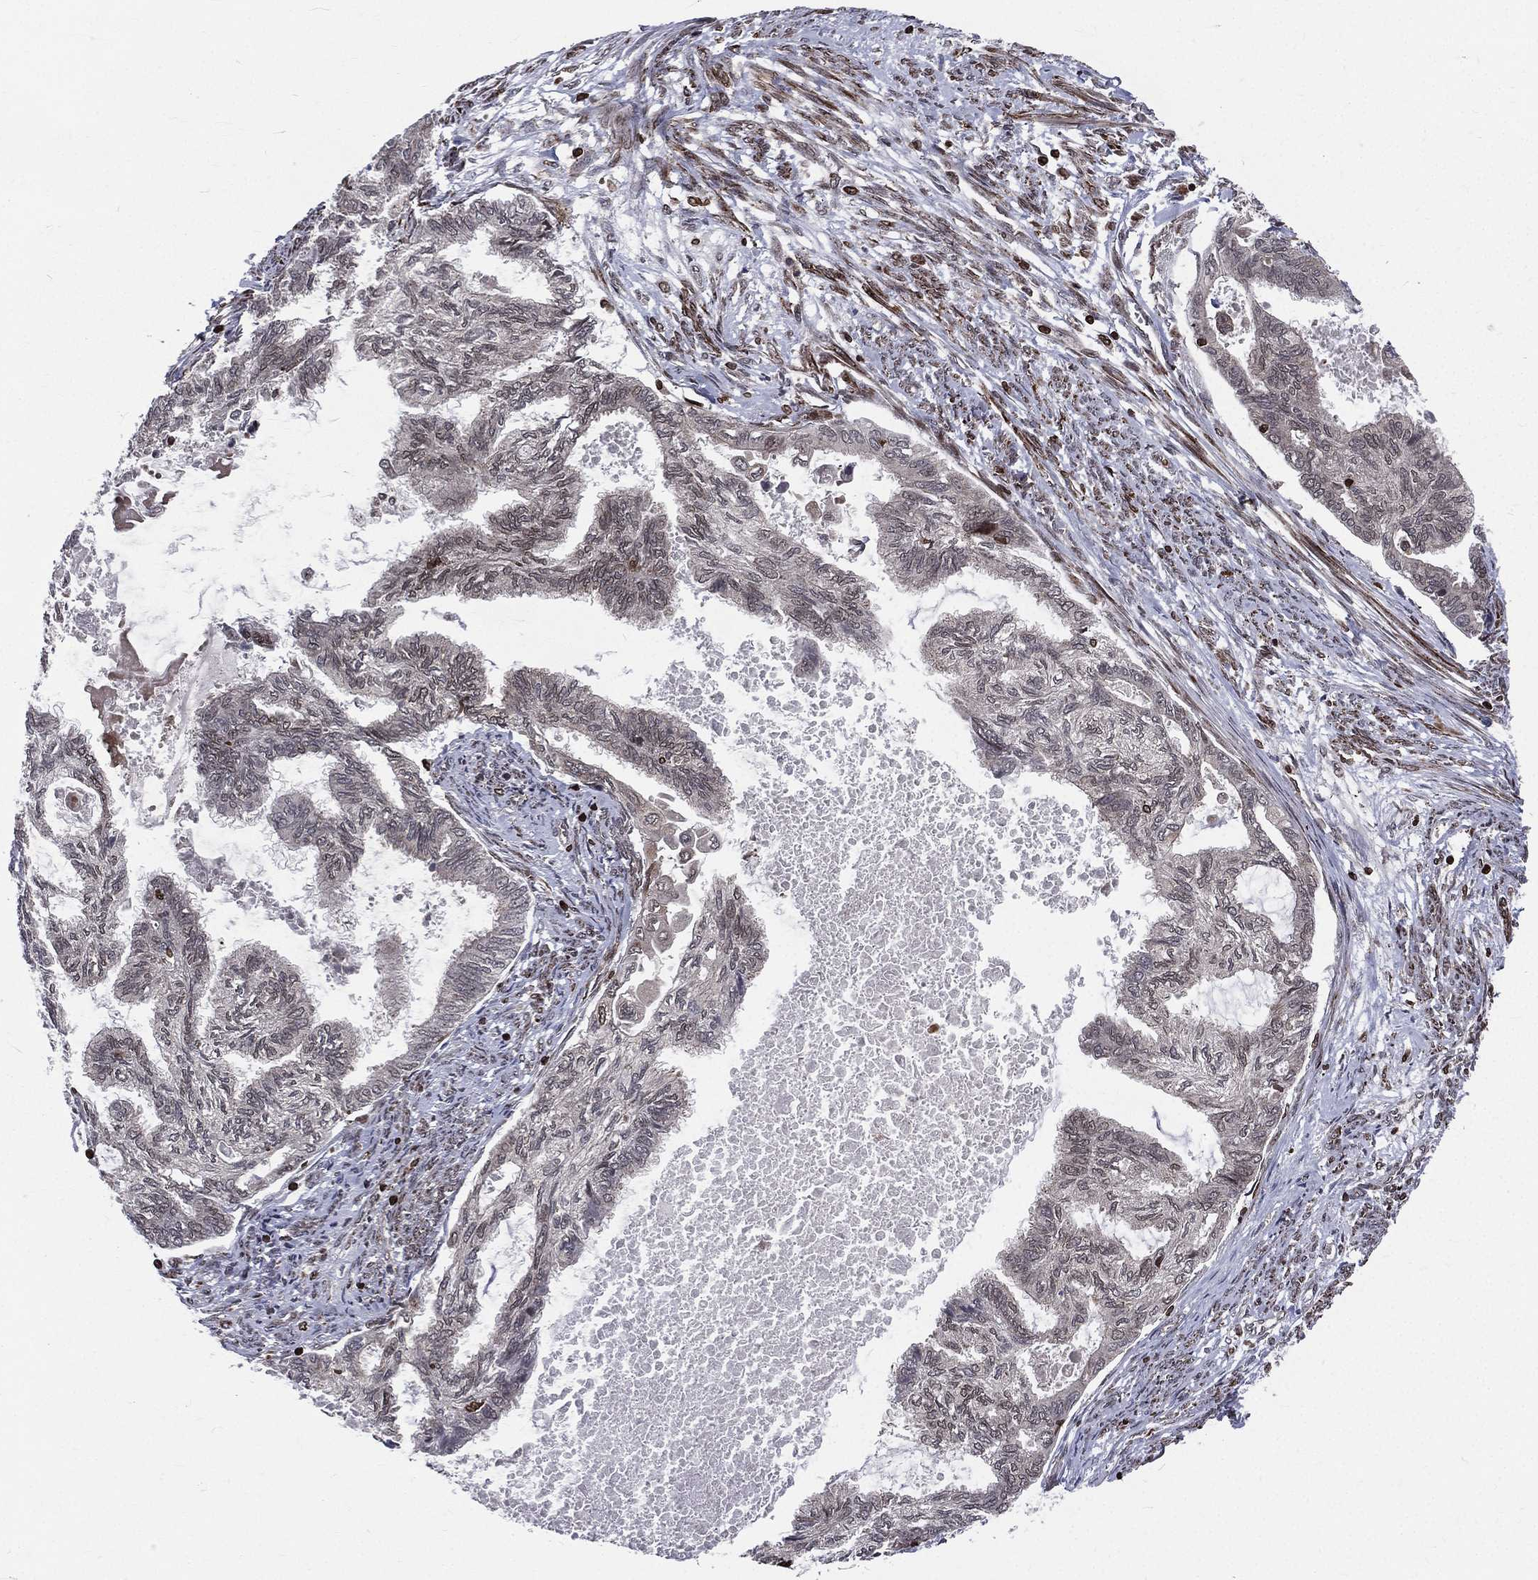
{"staining": {"intensity": "negative", "quantity": "none", "location": "none"}, "tissue": "endometrial cancer", "cell_type": "Tumor cells", "image_type": "cancer", "snomed": [{"axis": "morphology", "description": "Adenocarcinoma, NOS"}, {"axis": "topography", "description": "Endometrium"}], "caption": "This is an immunohistochemistry image of endometrial adenocarcinoma. There is no staining in tumor cells.", "gene": "LBR", "patient": {"sex": "female", "age": 86}}